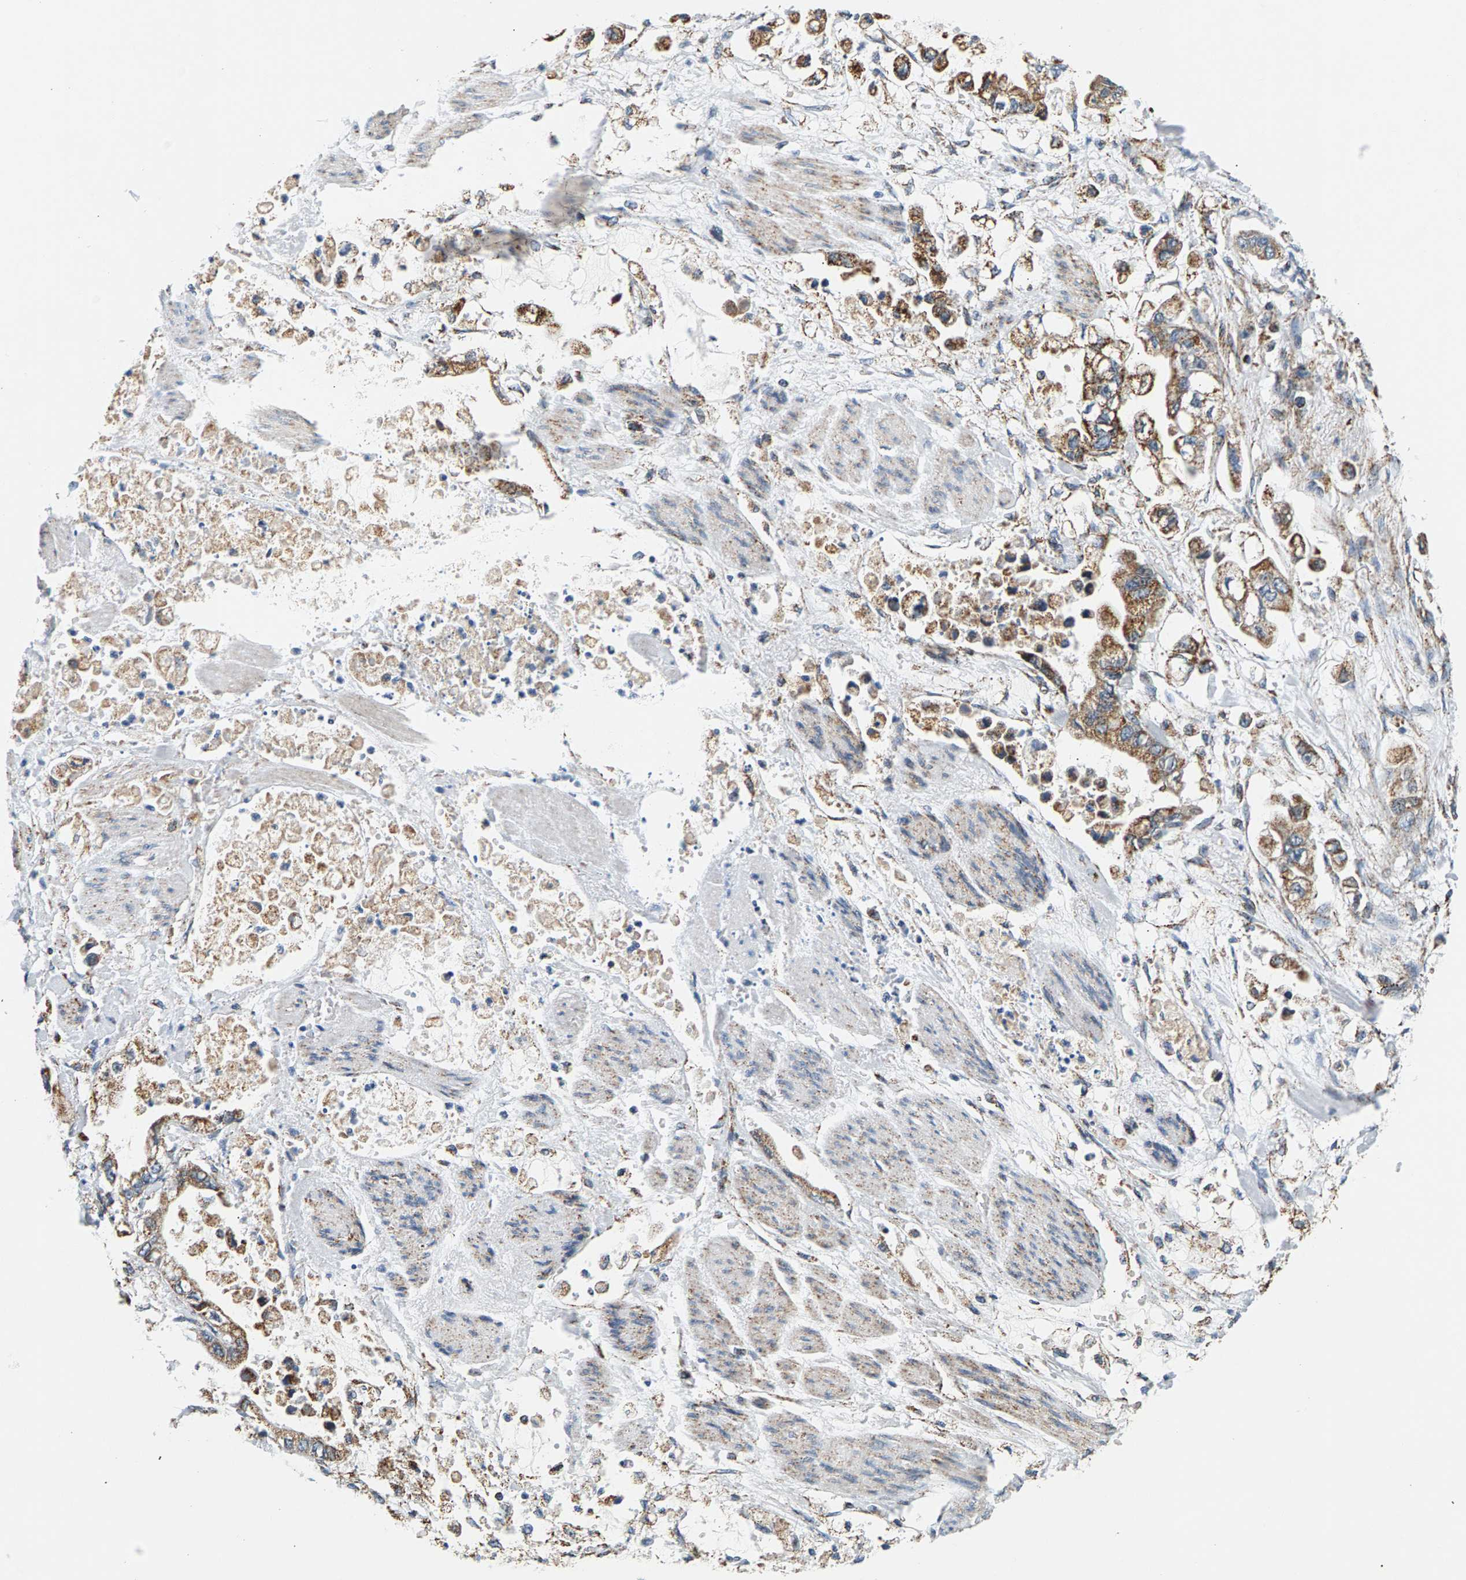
{"staining": {"intensity": "moderate", "quantity": ">75%", "location": "cytoplasmic/membranous"}, "tissue": "stomach cancer", "cell_type": "Tumor cells", "image_type": "cancer", "snomed": [{"axis": "morphology", "description": "Normal tissue, NOS"}, {"axis": "morphology", "description": "Adenocarcinoma, NOS"}, {"axis": "topography", "description": "Stomach"}], "caption": "There is medium levels of moderate cytoplasmic/membranous staining in tumor cells of stomach cancer (adenocarcinoma), as demonstrated by immunohistochemical staining (brown color).", "gene": "PDE1A", "patient": {"sex": "male", "age": 62}}